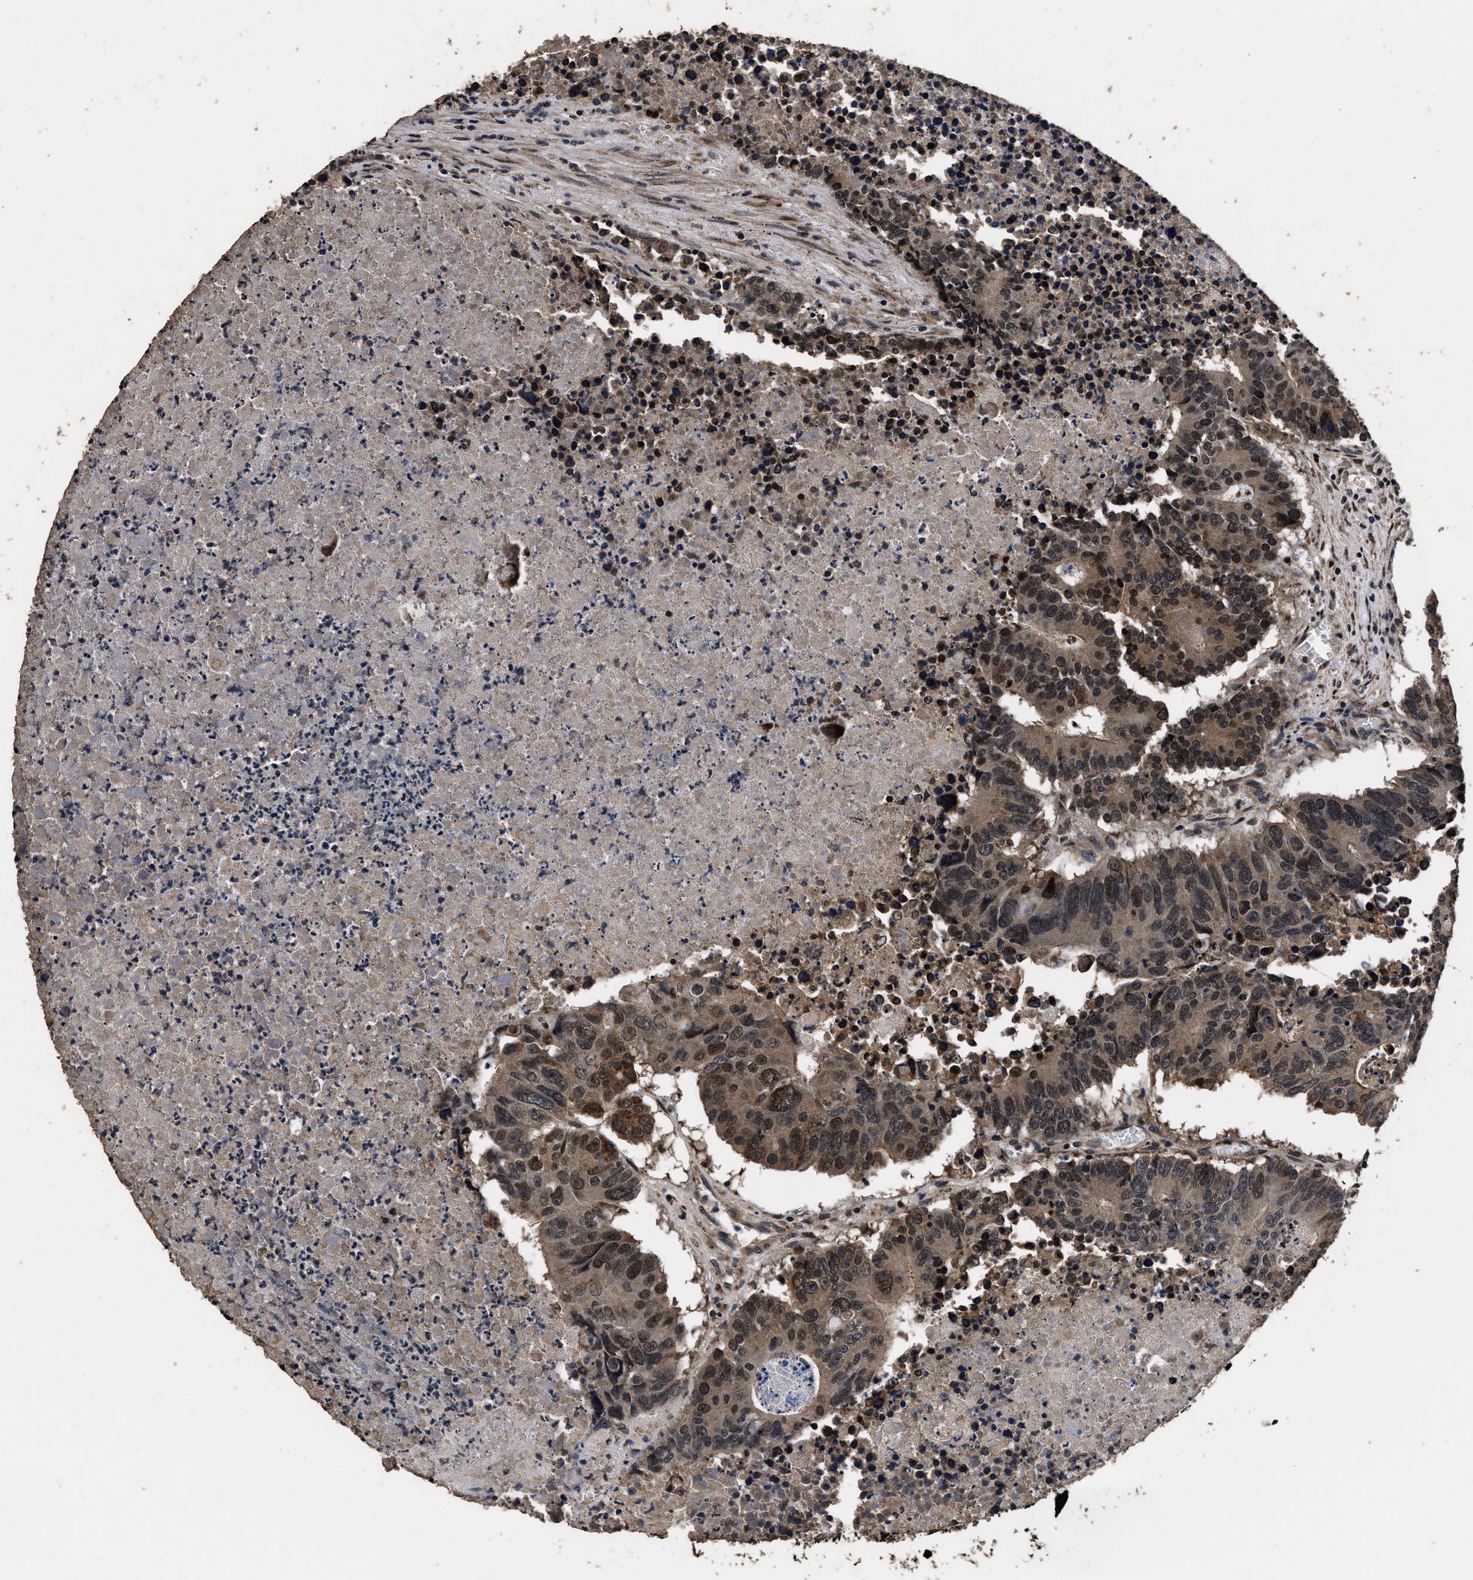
{"staining": {"intensity": "strong", "quantity": ">75%", "location": "cytoplasmic/membranous,nuclear"}, "tissue": "colorectal cancer", "cell_type": "Tumor cells", "image_type": "cancer", "snomed": [{"axis": "morphology", "description": "Adenocarcinoma, NOS"}, {"axis": "topography", "description": "Colon"}], "caption": "A brown stain highlights strong cytoplasmic/membranous and nuclear expression of a protein in human colorectal adenocarcinoma tumor cells.", "gene": "CSTF1", "patient": {"sex": "male", "age": 87}}